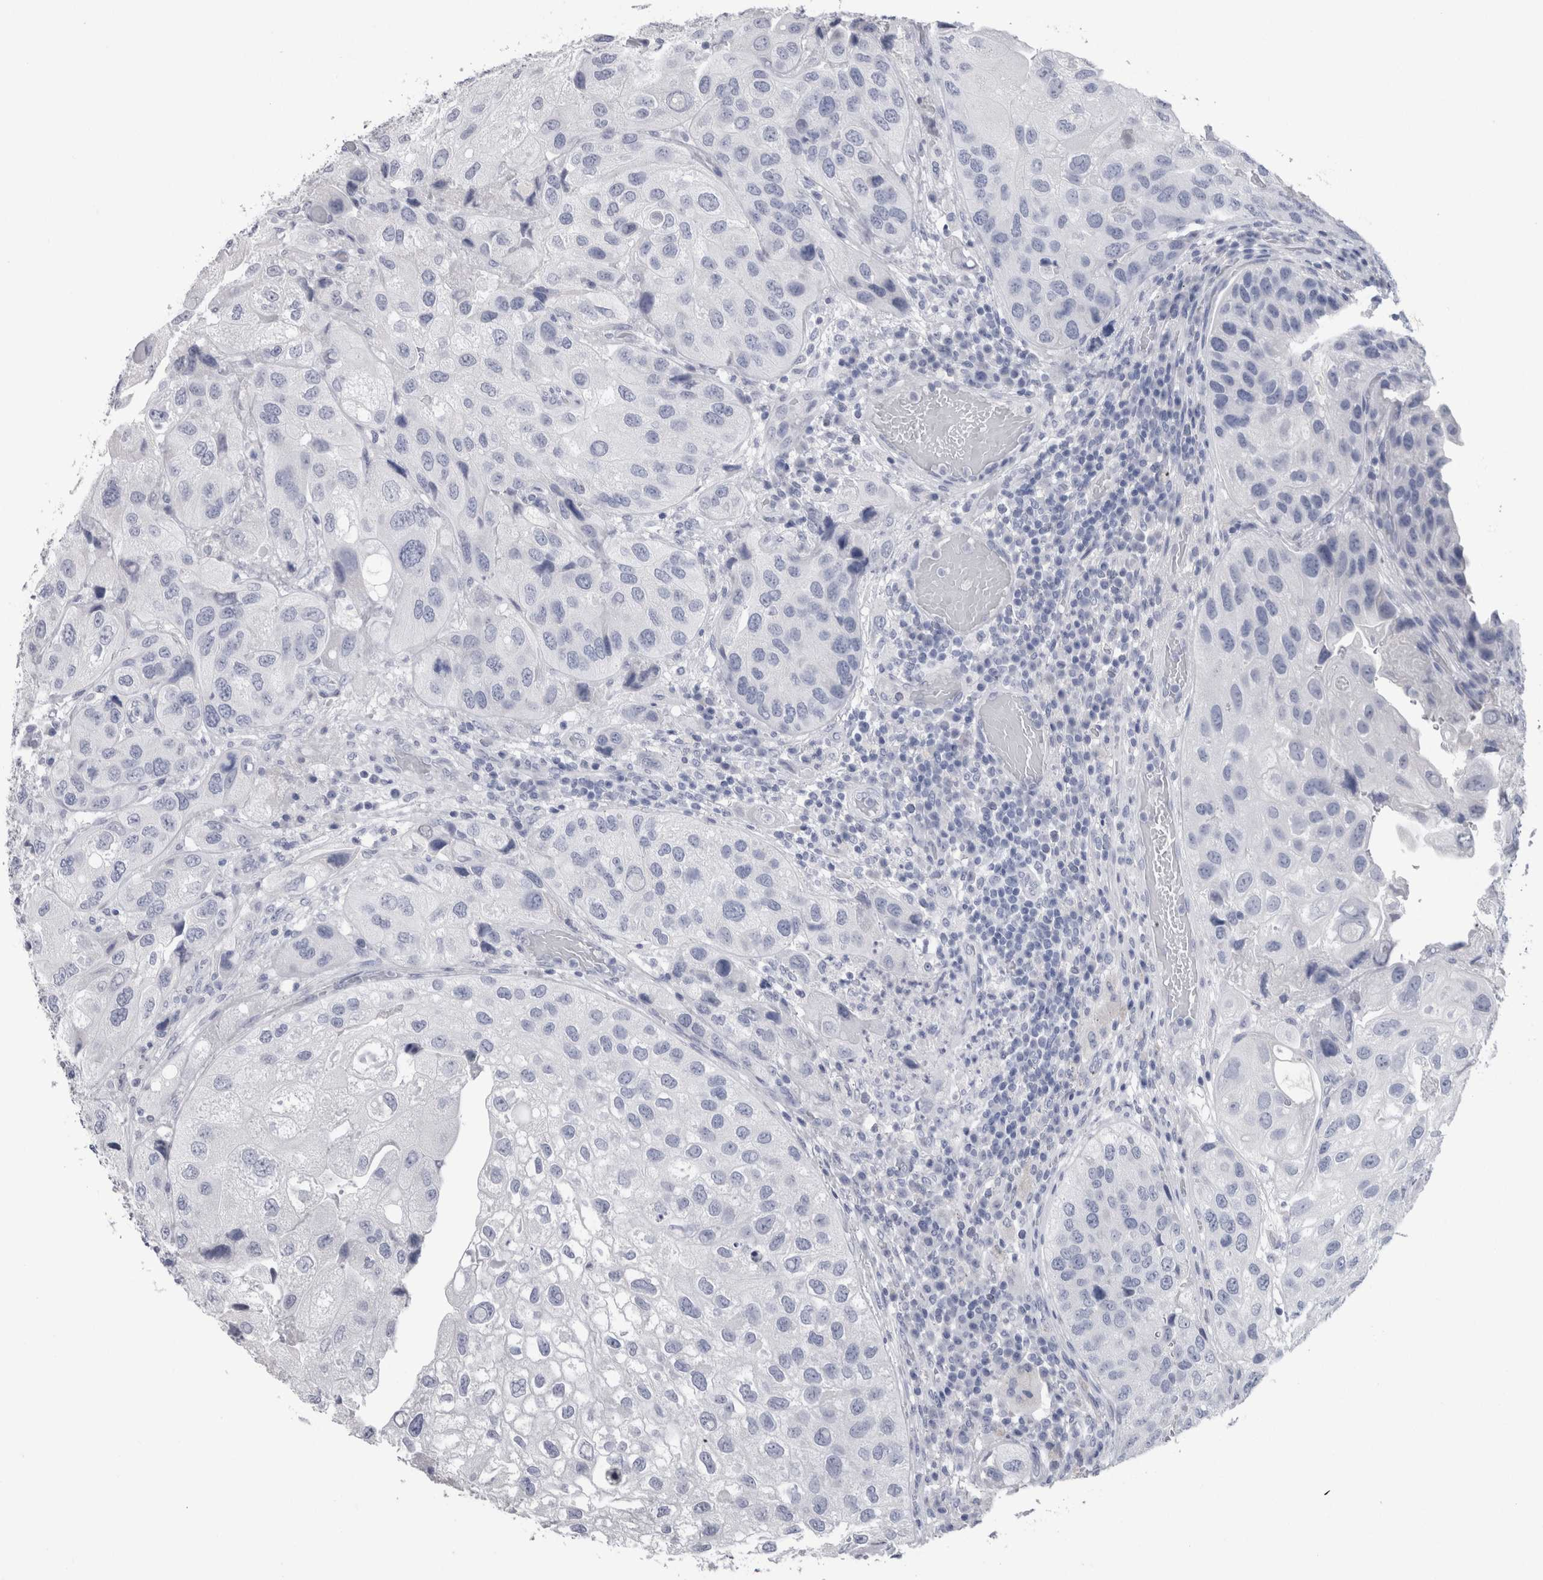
{"staining": {"intensity": "negative", "quantity": "none", "location": "none"}, "tissue": "urothelial cancer", "cell_type": "Tumor cells", "image_type": "cancer", "snomed": [{"axis": "morphology", "description": "Urothelial carcinoma, High grade"}, {"axis": "topography", "description": "Urinary bladder"}], "caption": "An IHC photomicrograph of urothelial carcinoma (high-grade) is shown. There is no staining in tumor cells of urothelial carcinoma (high-grade).", "gene": "PTH", "patient": {"sex": "female", "age": 64}}